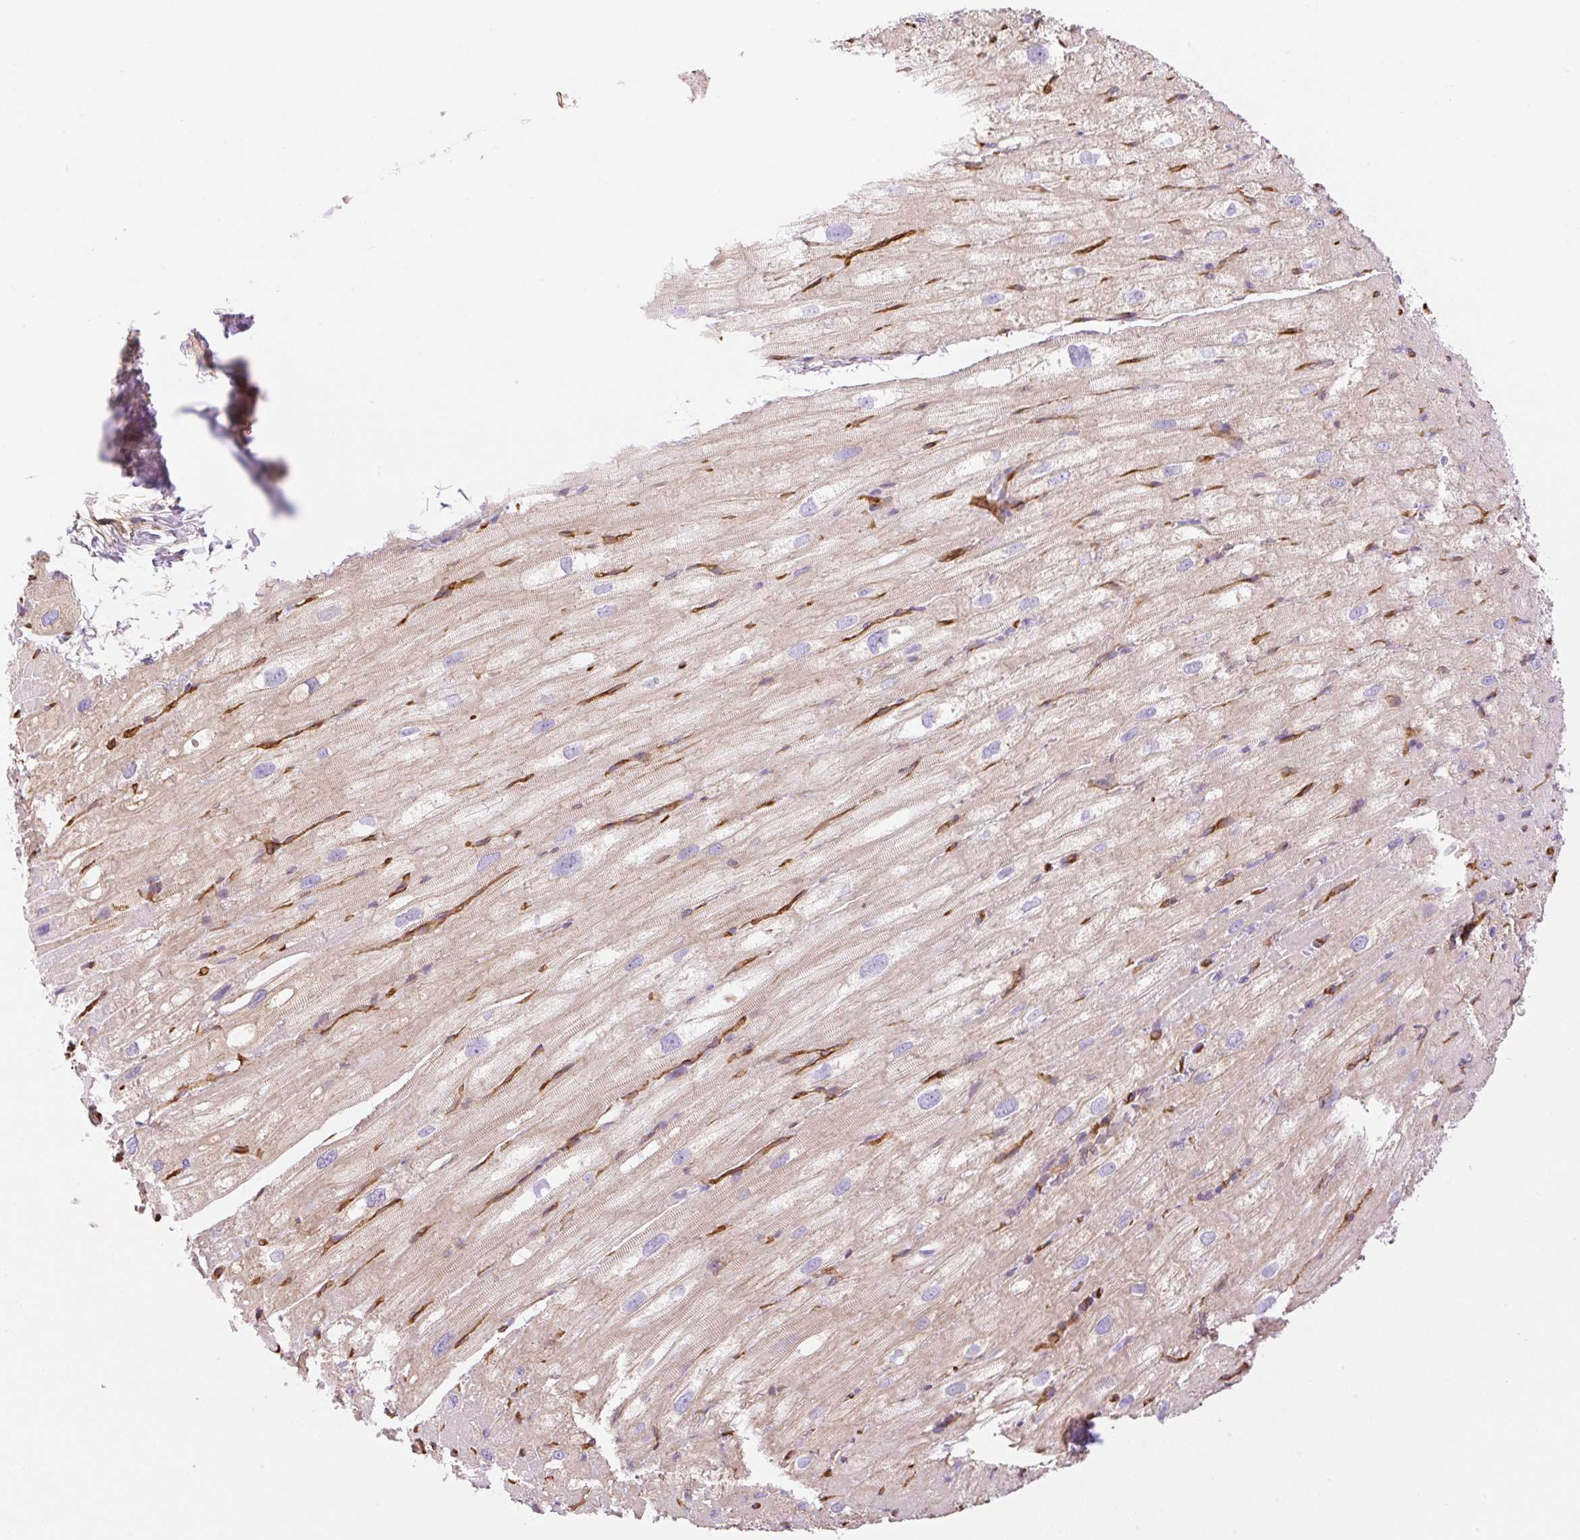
{"staining": {"intensity": "weak", "quantity": "25%-75%", "location": "cytoplasmic/membranous"}, "tissue": "heart muscle", "cell_type": "Cardiomyocytes", "image_type": "normal", "snomed": [{"axis": "morphology", "description": "Normal tissue, NOS"}, {"axis": "topography", "description": "Heart"}], "caption": "Weak cytoplasmic/membranous protein expression is seen in about 25%-75% of cardiomyocytes in heart muscle.", "gene": "EHD1", "patient": {"sex": "male", "age": 62}}